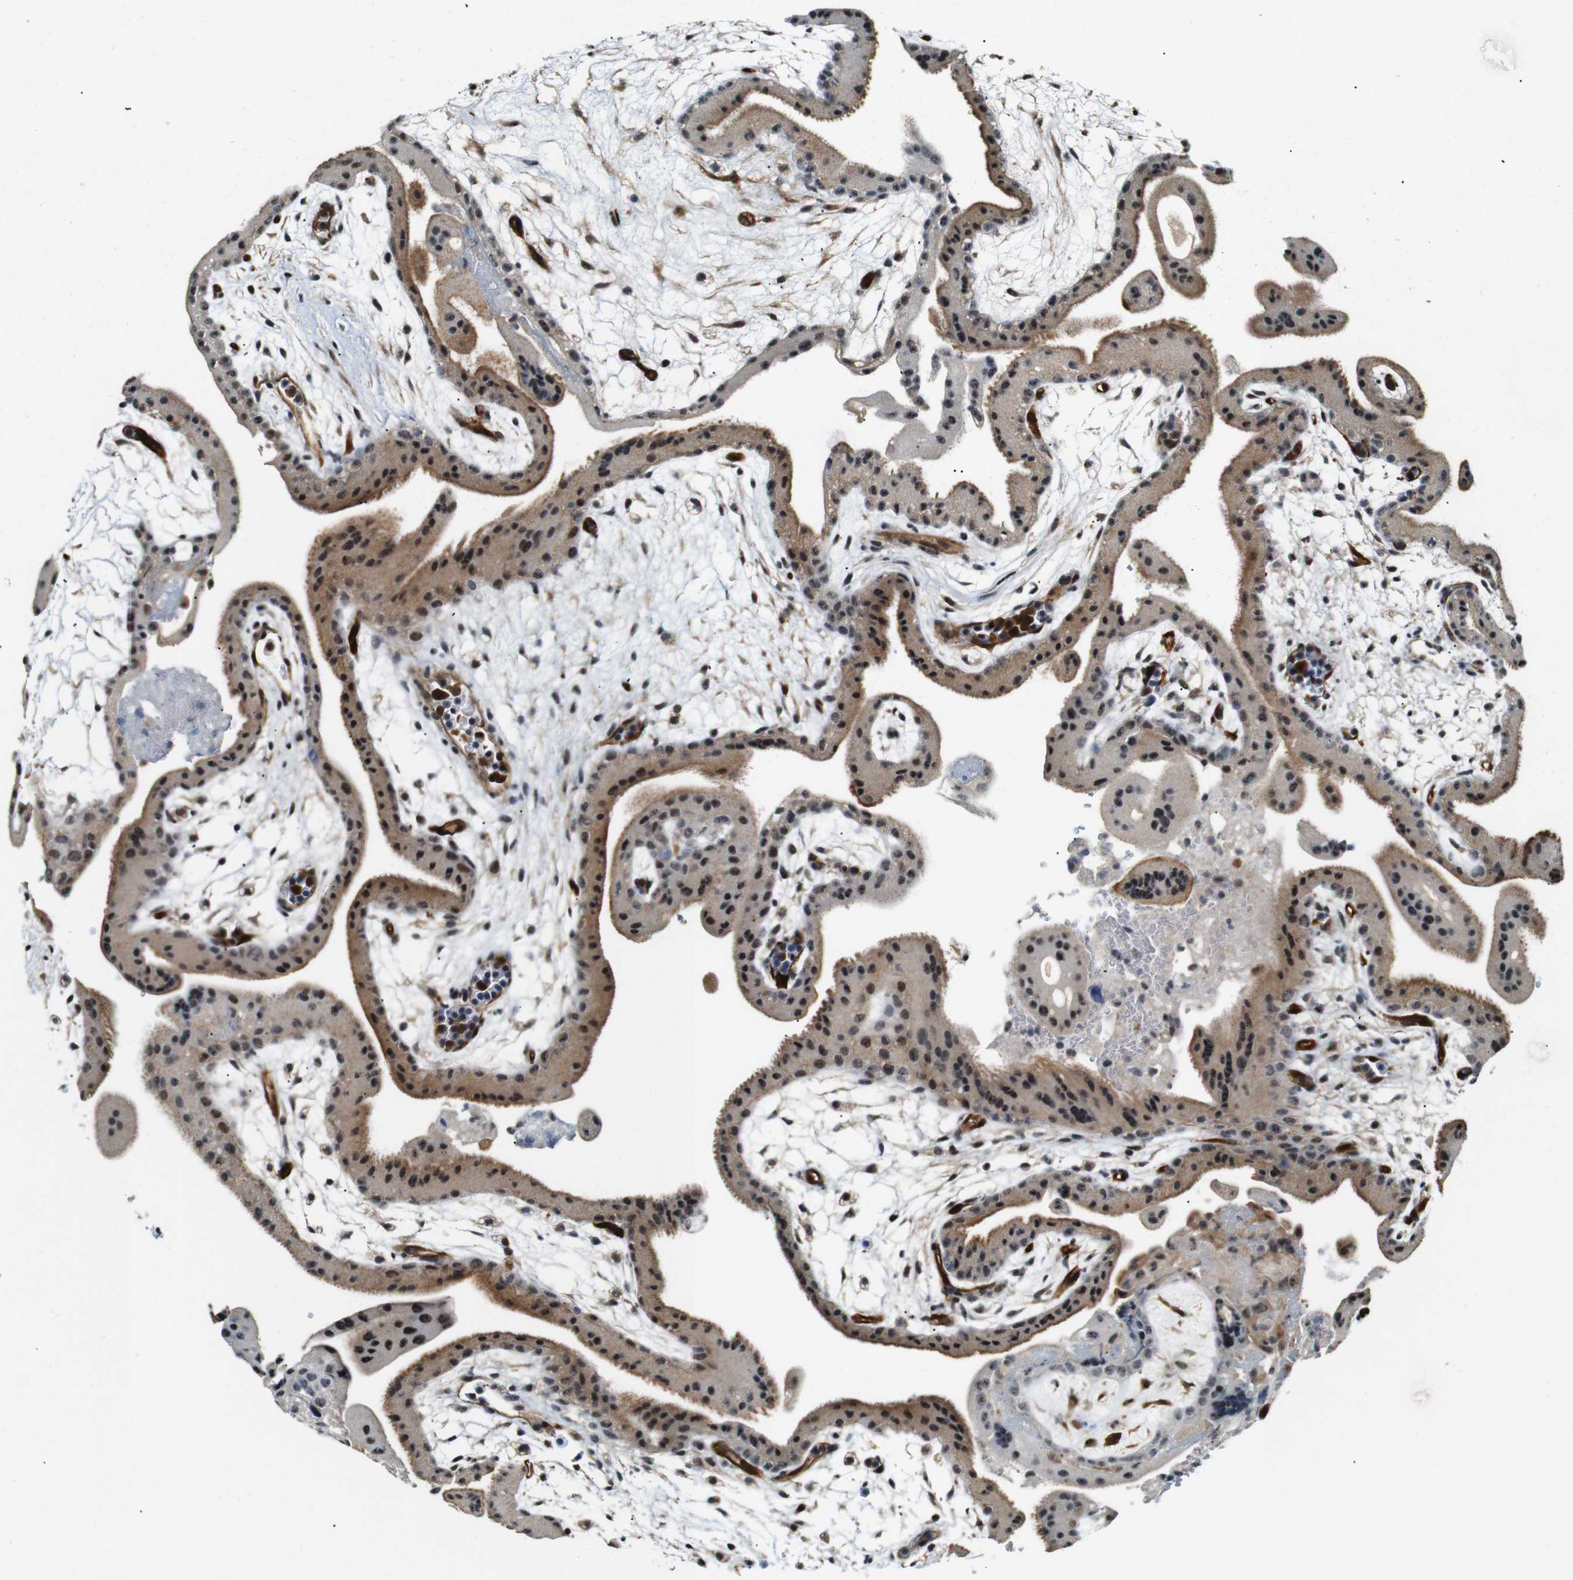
{"staining": {"intensity": "moderate", "quantity": "25%-75%", "location": "cytoplasmic/membranous,nuclear"}, "tissue": "placenta", "cell_type": "Trophoblastic cells", "image_type": "normal", "snomed": [{"axis": "morphology", "description": "Normal tissue, NOS"}, {"axis": "topography", "description": "Placenta"}], "caption": "A histopathology image showing moderate cytoplasmic/membranous,nuclear staining in approximately 25%-75% of trophoblastic cells in benign placenta, as visualized by brown immunohistochemical staining.", "gene": "LXN", "patient": {"sex": "female", "age": 19}}